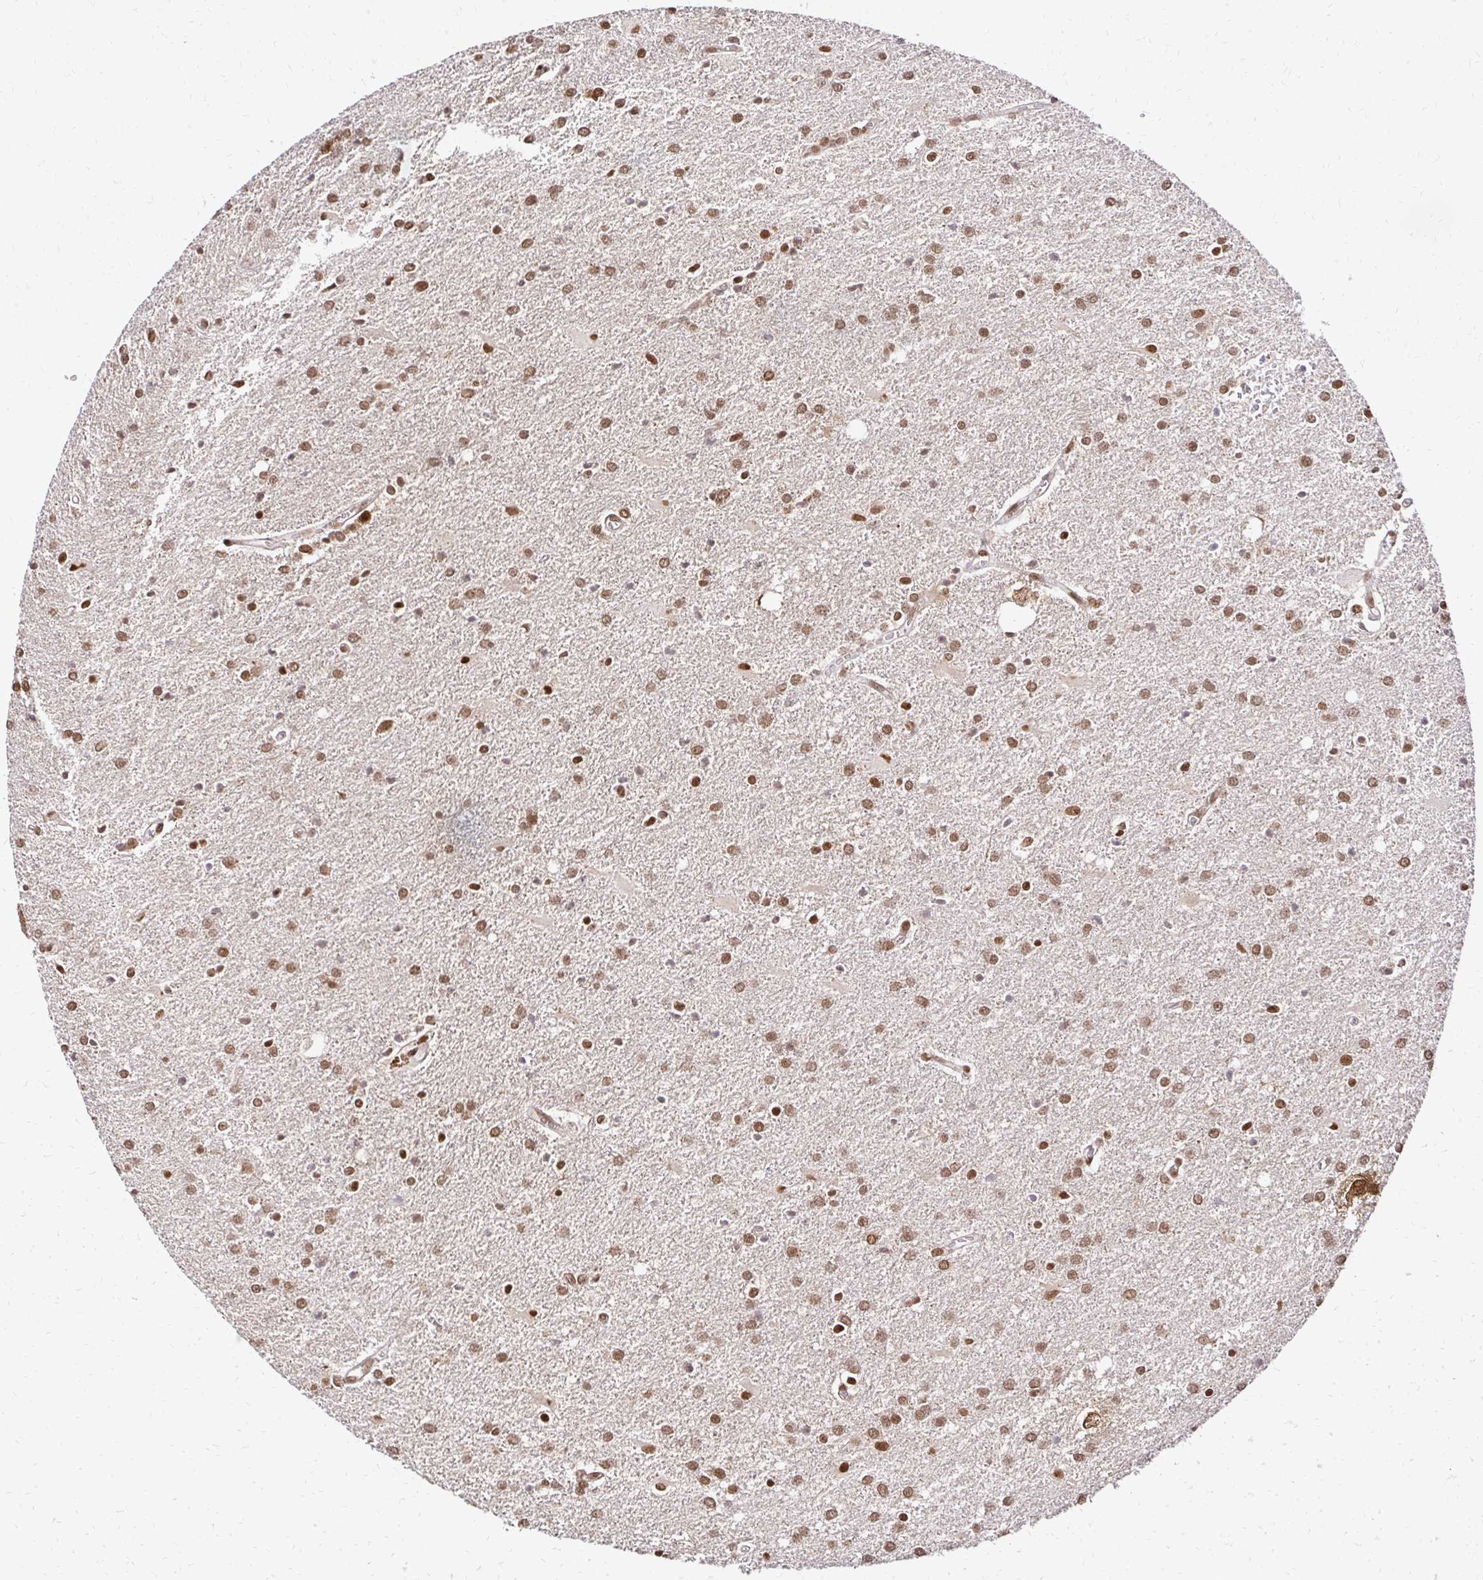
{"staining": {"intensity": "moderate", "quantity": ">75%", "location": "nuclear"}, "tissue": "glioma", "cell_type": "Tumor cells", "image_type": "cancer", "snomed": [{"axis": "morphology", "description": "Glioma, malignant, Low grade"}, {"axis": "topography", "description": "Brain"}], "caption": "A brown stain labels moderate nuclear staining of a protein in malignant glioma (low-grade) tumor cells.", "gene": "GLYR1", "patient": {"sex": "male", "age": 66}}